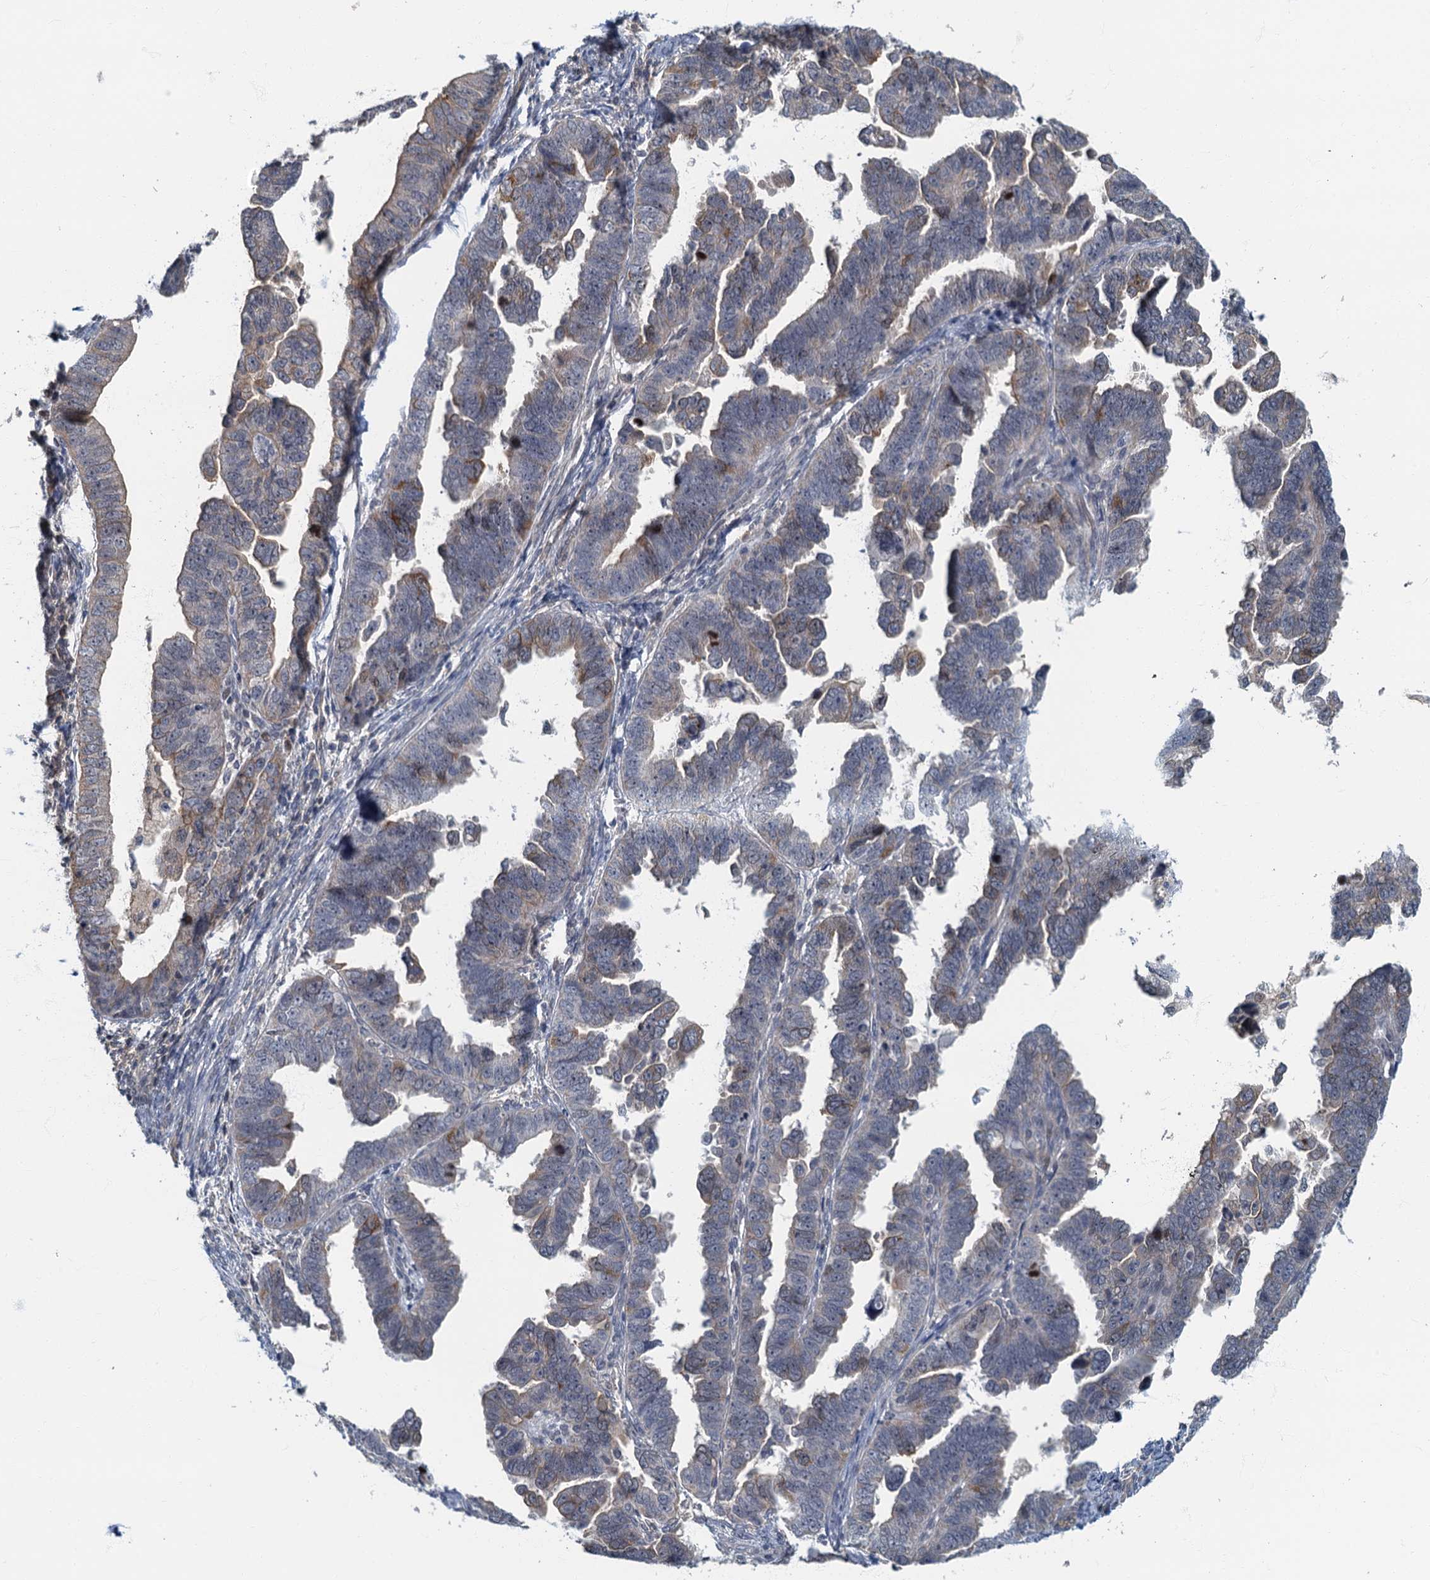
{"staining": {"intensity": "weak", "quantity": "<25%", "location": "cytoplasmic/membranous"}, "tissue": "endometrial cancer", "cell_type": "Tumor cells", "image_type": "cancer", "snomed": [{"axis": "morphology", "description": "Adenocarcinoma, NOS"}, {"axis": "topography", "description": "Endometrium"}], "caption": "Immunohistochemistry of human endometrial cancer (adenocarcinoma) demonstrates no expression in tumor cells. (DAB (3,3'-diaminobenzidine) IHC visualized using brightfield microscopy, high magnification).", "gene": "CKAP2L", "patient": {"sex": "female", "age": 75}}